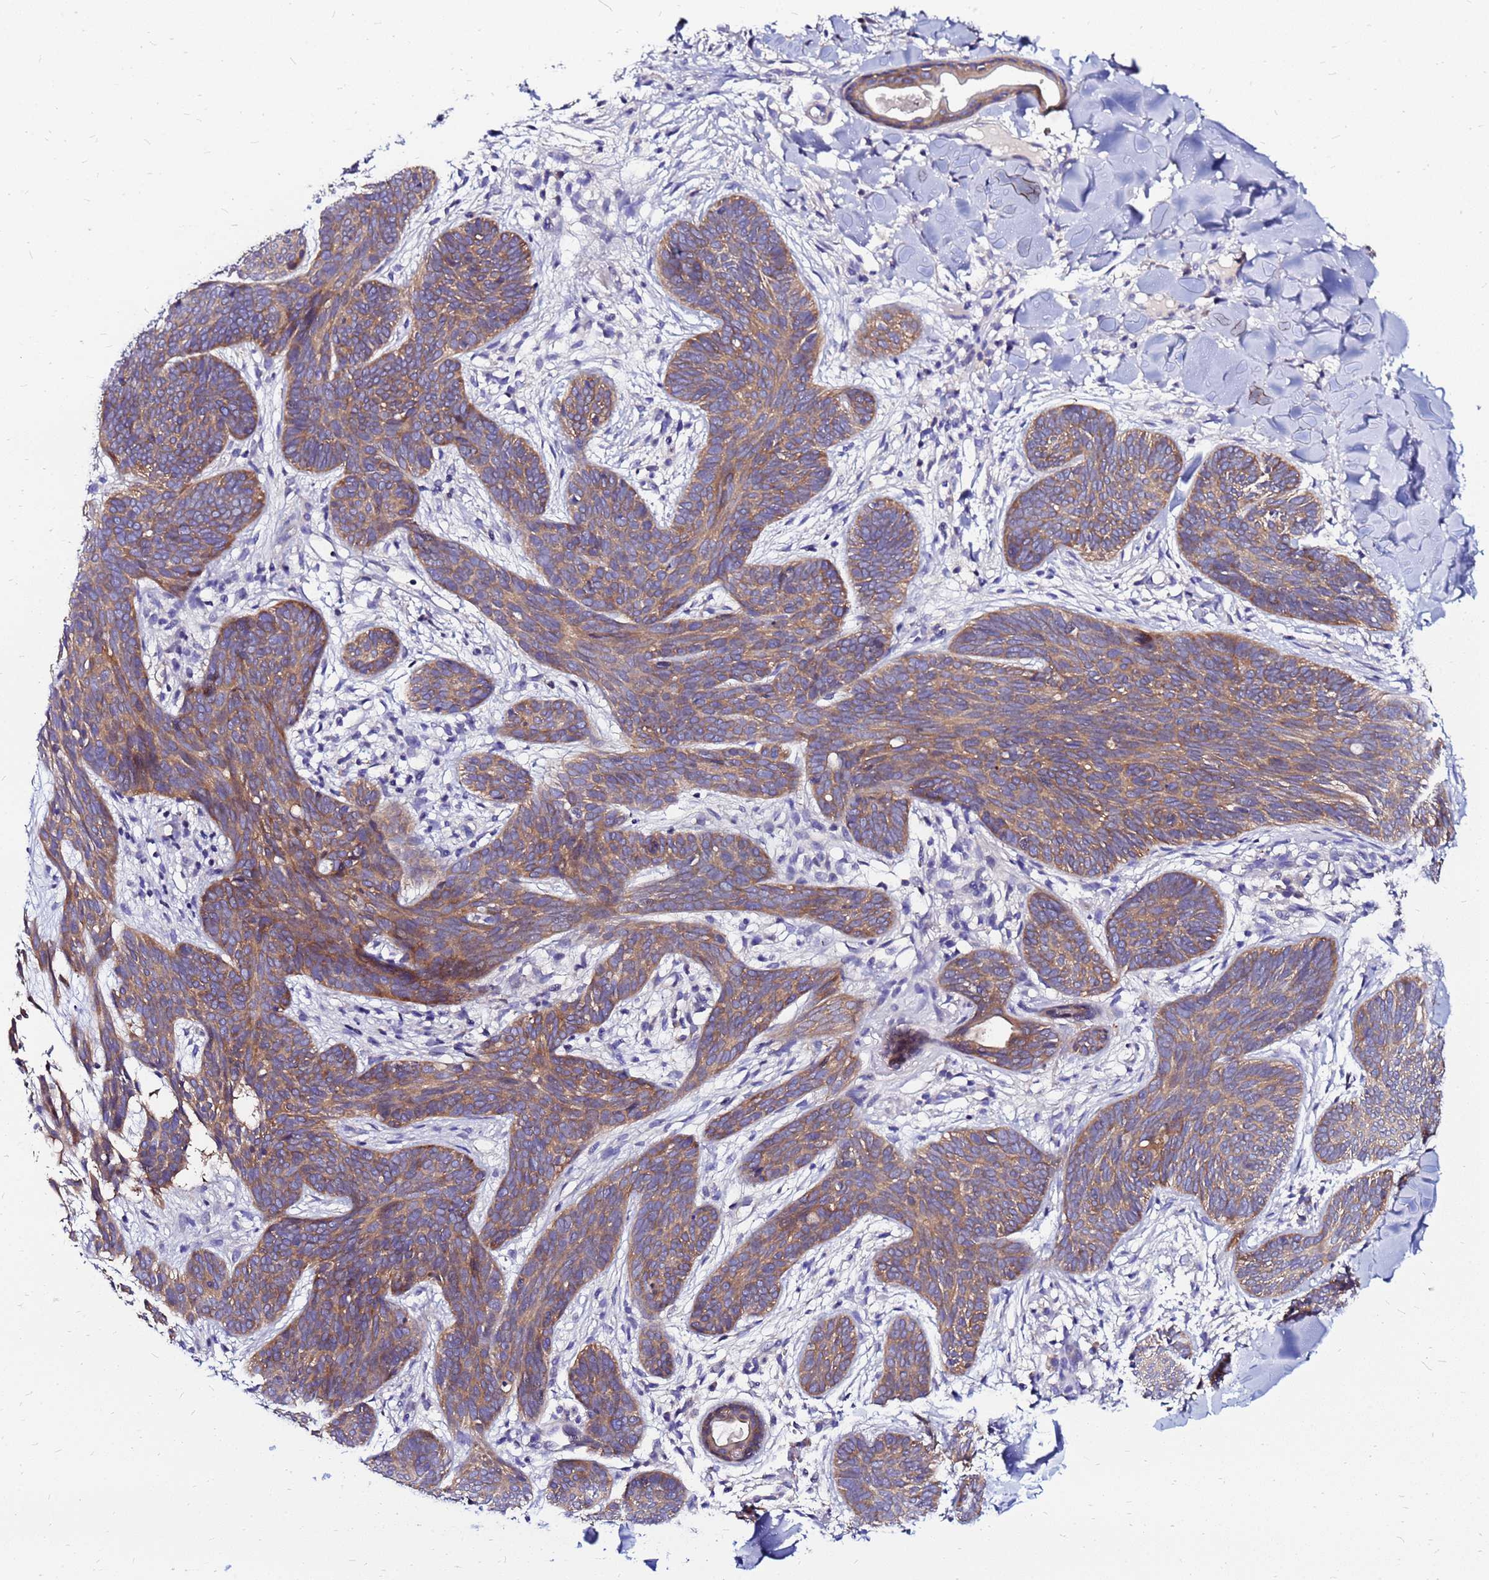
{"staining": {"intensity": "moderate", "quantity": ">75%", "location": "cytoplasmic/membranous"}, "tissue": "skin cancer", "cell_type": "Tumor cells", "image_type": "cancer", "snomed": [{"axis": "morphology", "description": "Basal cell carcinoma"}, {"axis": "topography", "description": "Skin"}], "caption": "High-power microscopy captured an immunohistochemistry photomicrograph of skin cancer, revealing moderate cytoplasmic/membranous positivity in about >75% of tumor cells. The staining was performed using DAB, with brown indicating positive protein expression. Nuclei are stained blue with hematoxylin.", "gene": "ARHGEF5", "patient": {"sex": "female", "age": 81}}